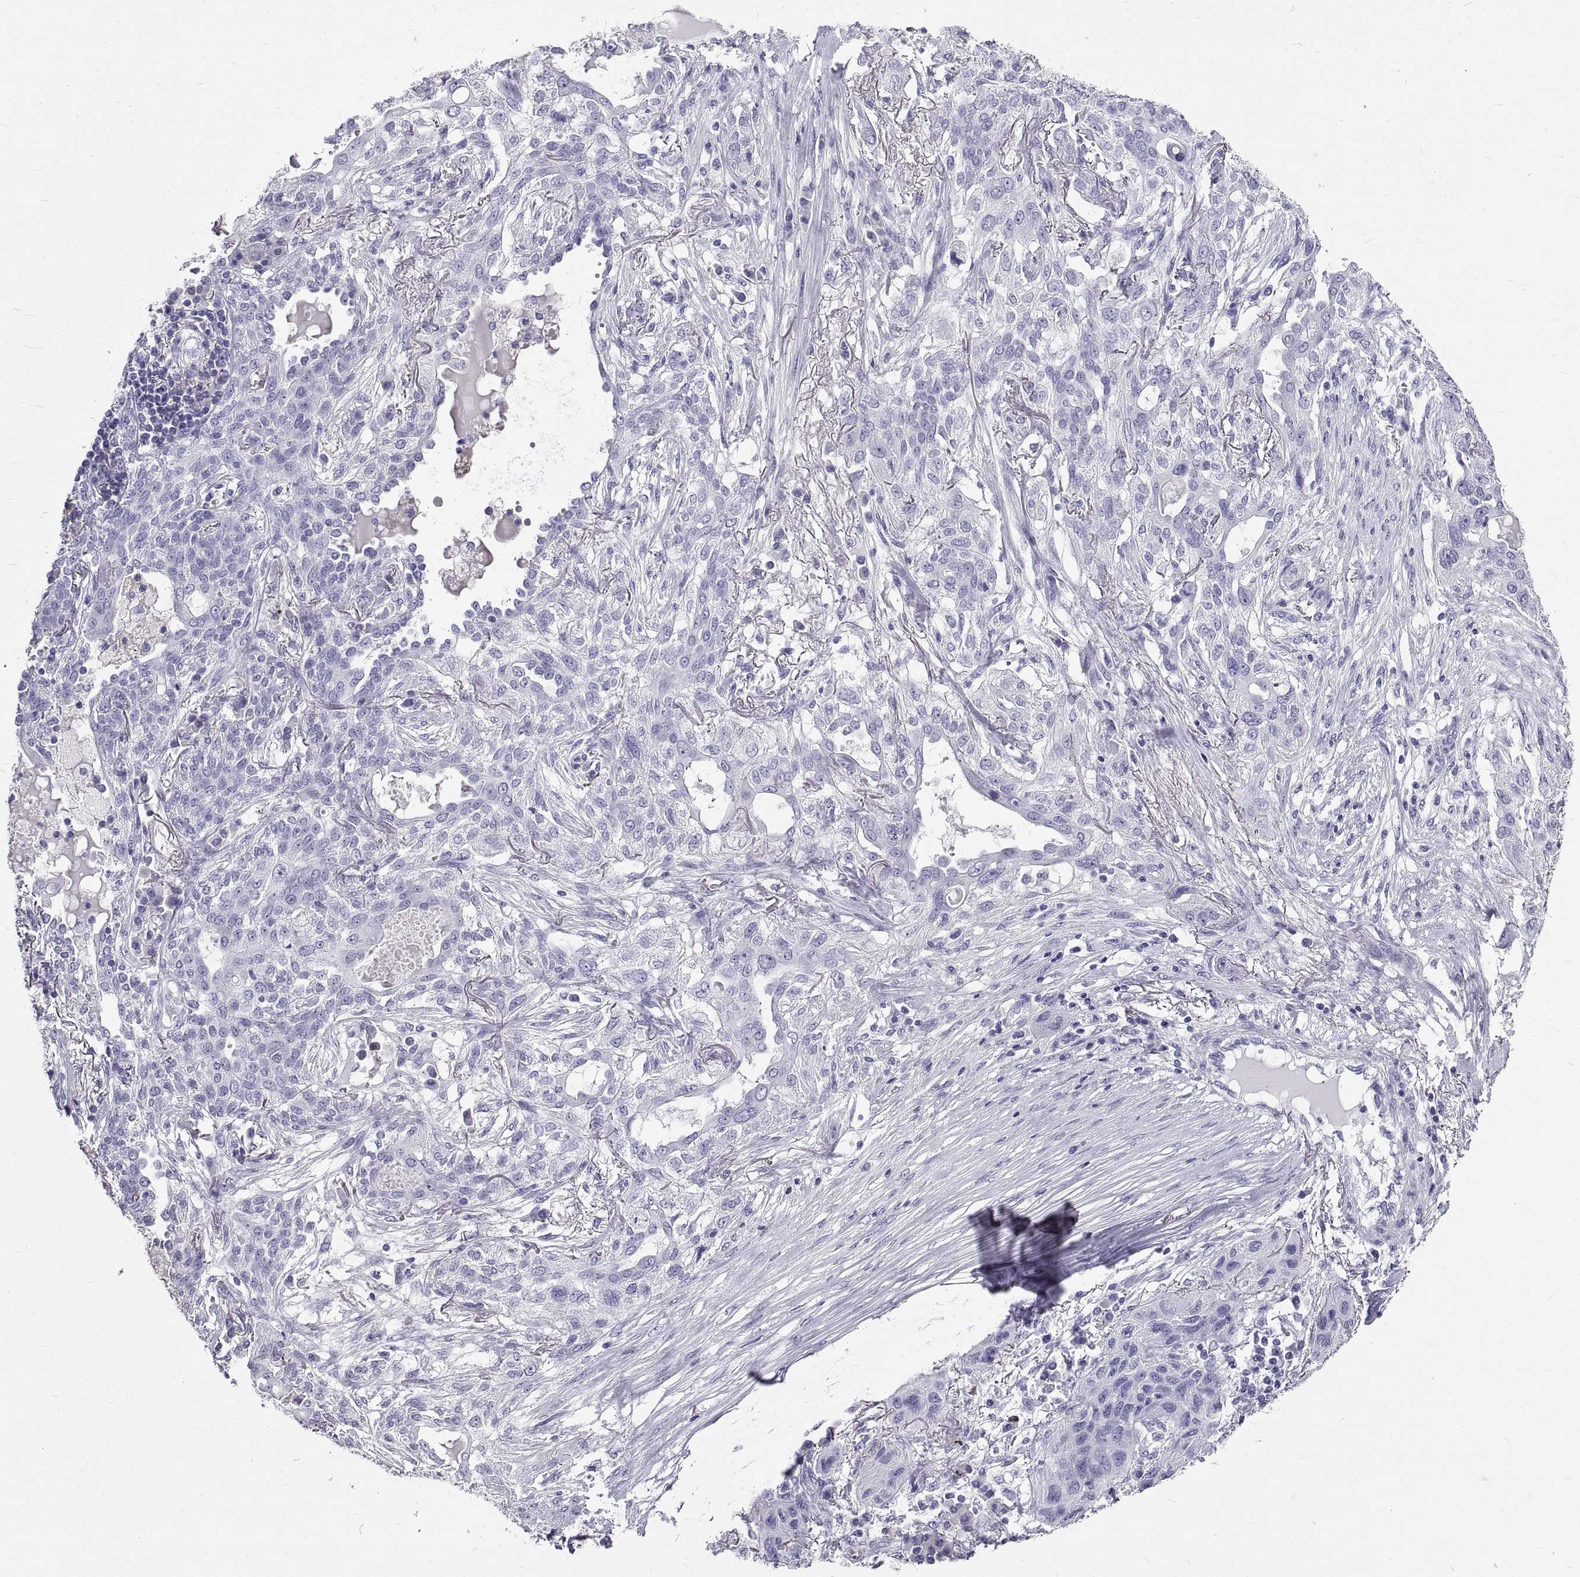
{"staining": {"intensity": "negative", "quantity": "none", "location": "none"}, "tissue": "lung cancer", "cell_type": "Tumor cells", "image_type": "cancer", "snomed": [{"axis": "morphology", "description": "Squamous cell carcinoma, NOS"}, {"axis": "topography", "description": "Lung"}], "caption": "Immunohistochemistry micrograph of neoplastic tissue: human lung cancer stained with DAB demonstrates no significant protein staining in tumor cells.", "gene": "GNG12", "patient": {"sex": "female", "age": 70}}